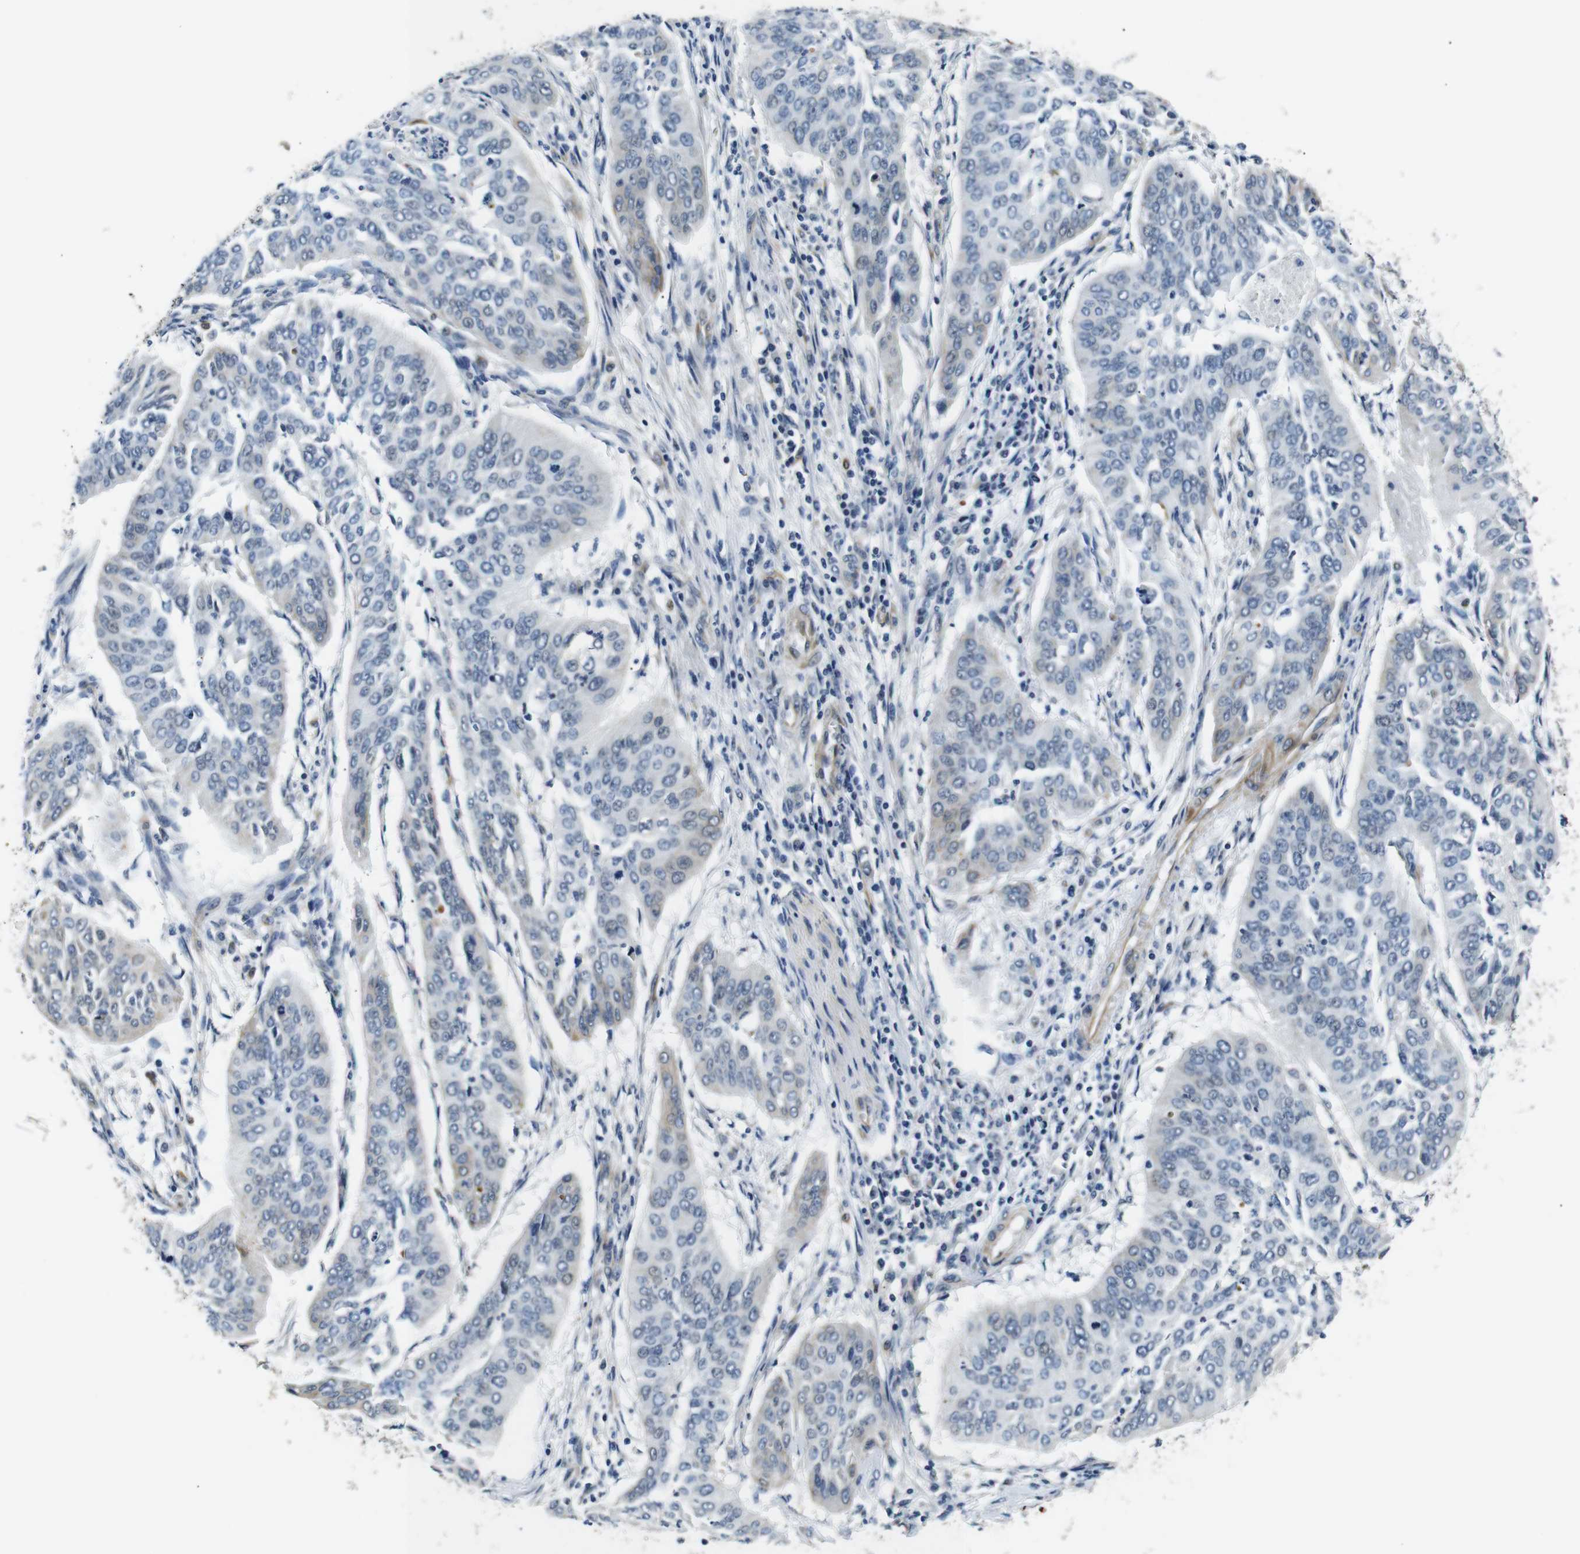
{"staining": {"intensity": "negative", "quantity": "none", "location": "none"}, "tissue": "cervical cancer", "cell_type": "Tumor cells", "image_type": "cancer", "snomed": [{"axis": "morphology", "description": "Normal tissue, NOS"}, {"axis": "morphology", "description": "Squamous cell carcinoma, NOS"}, {"axis": "topography", "description": "Cervix"}], "caption": "A high-resolution histopathology image shows immunohistochemistry staining of cervical squamous cell carcinoma, which shows no significant positivity in tumor cells.", "gene": "TAFA1", "patient": {"sex": "female", "age": 39}}